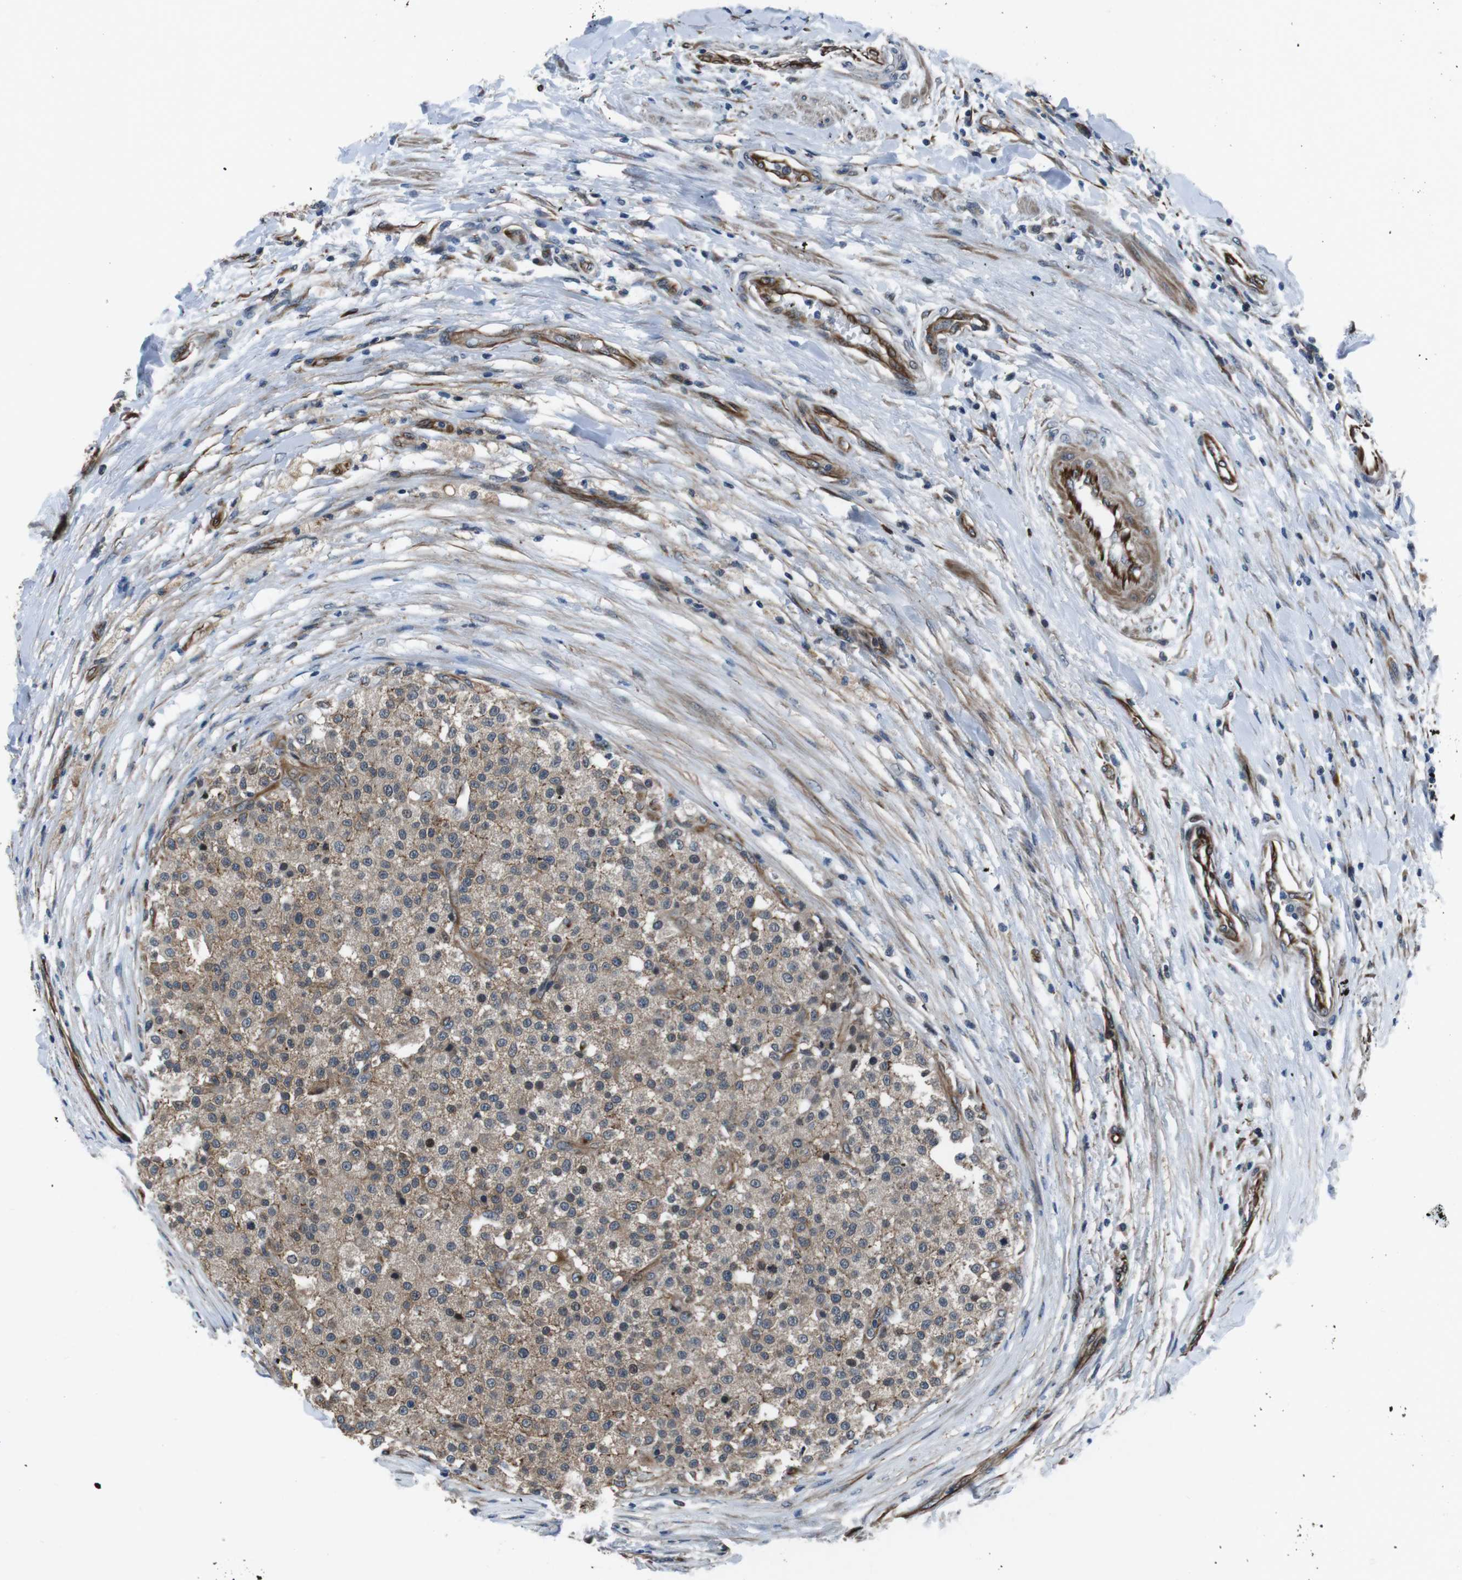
{"staining": {"intensity": "weak", "quantity": ">75%", "location": "cytoplasmic/membranous"}, "tissue": "testis cancer", "cell_type": "Tumor cells", "image_type": "cancer", "snomed": [{"axis": "morphology", "description": "Seminoma, NOS"}, {"axis": "topography", "description": "Testis"}], "caption": "Immunohistochemistry image of human seminoma (testis) stained for a protein (brown), which reveals low levels of weak cytoplasmic/membranous expression in about >75% of tumor cells.", "gene": "LRRC49", "patient": {"sex": "male", "age": 59}}